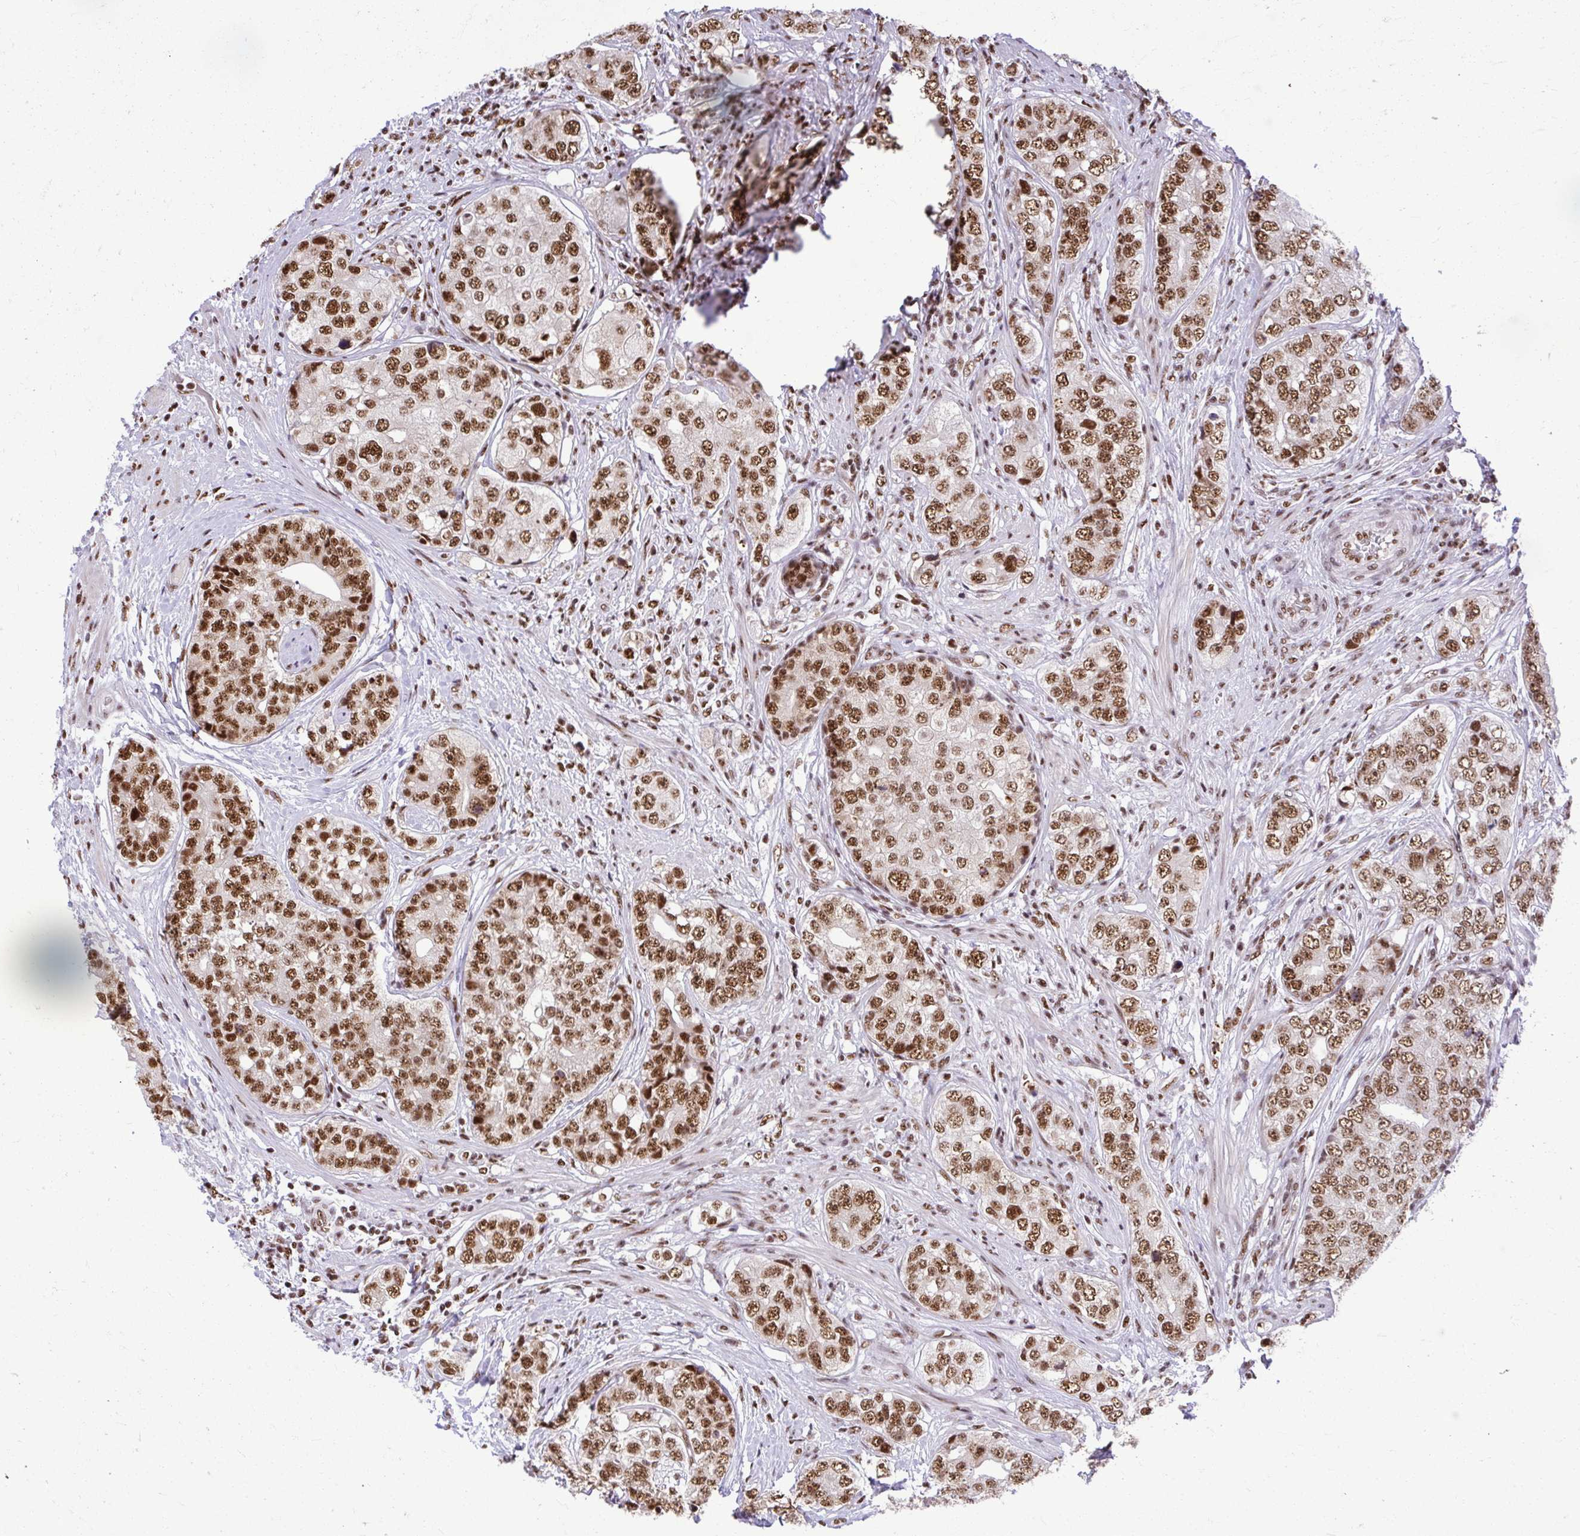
{"staining": {"intensity": "strong", "quantity": ">75%", "location": "nuclear"}, "tissue": "prostate cancer", "cell_type": "Tumor cells", "image_type": "cancer", "snomed": [{"axis": "morphology", "description": "Adenocarcinoma, High grade"}, {"axis": "topography", "description": "Prostate"}], "caption": "Adenocarcinoma (high-grade) (prostate) stained for a protein (brown) displays strong nuclear positive staining in approximately >75% of tumor cells.", "gene": "PRPF19", "patient": {"sex": "male", "age": 60}}